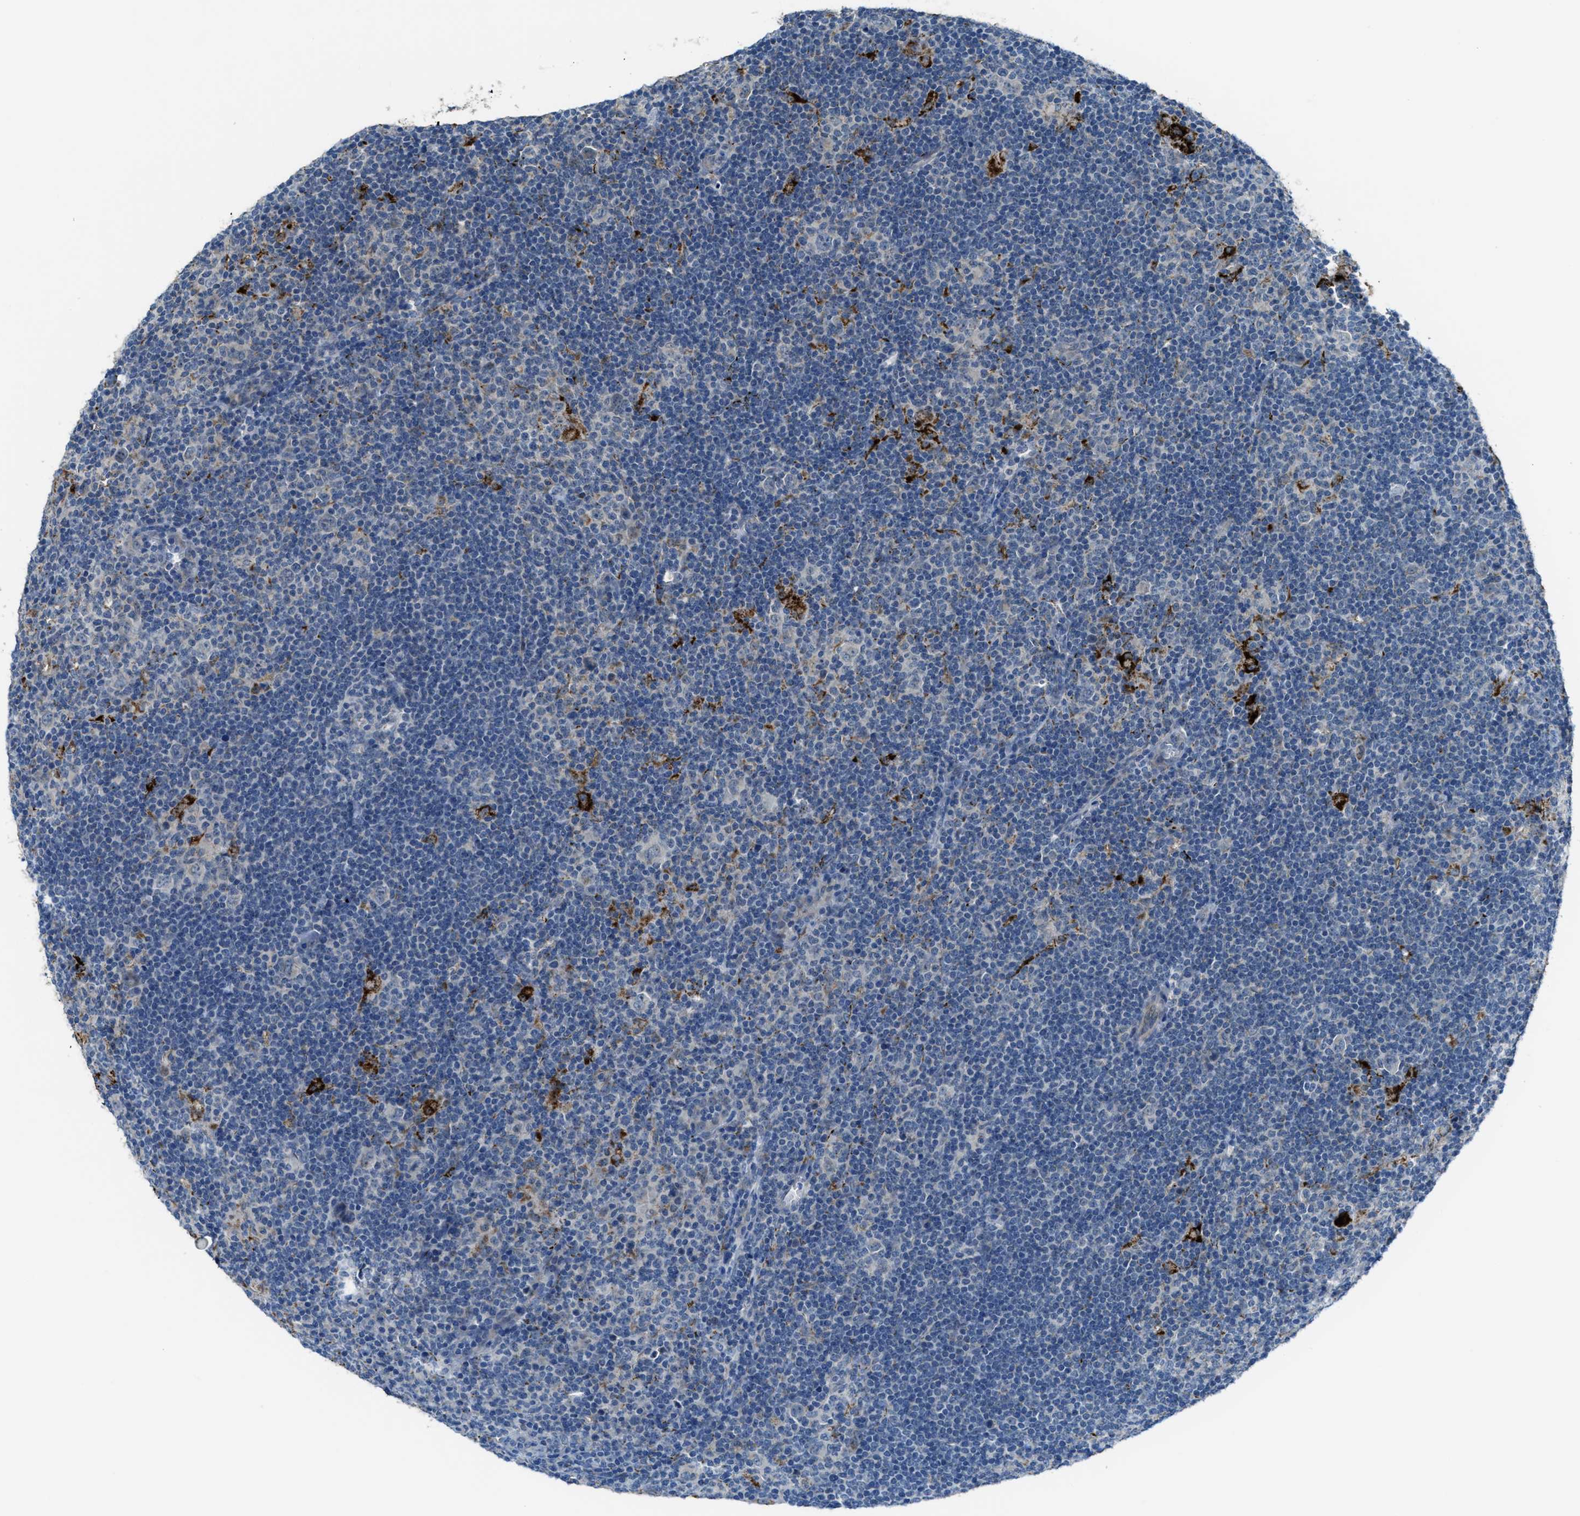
{"staining": {"intensity": "negative", "quantity": "none", "location": "none"}, "tissue": "lymphoma", "cell_type": "Tumor cells", "image_type": "cancer", "snomed": [{"axis": "morphology", "description": "Hodgkin's disease, NOS"}, {"axis": "topography", "description": "Lymph node"}], "caption": "IHC of human Hodgkin's disease shows no positivity in tumor cells. (Stains: DAB (3,3'-diaminobenzidine) IHC with hematoxylin counter stain, Microscopy: brightfield microscopy at high magnification).", "gene": "CDON", "patient": {"sex": "female", "age": 57}}